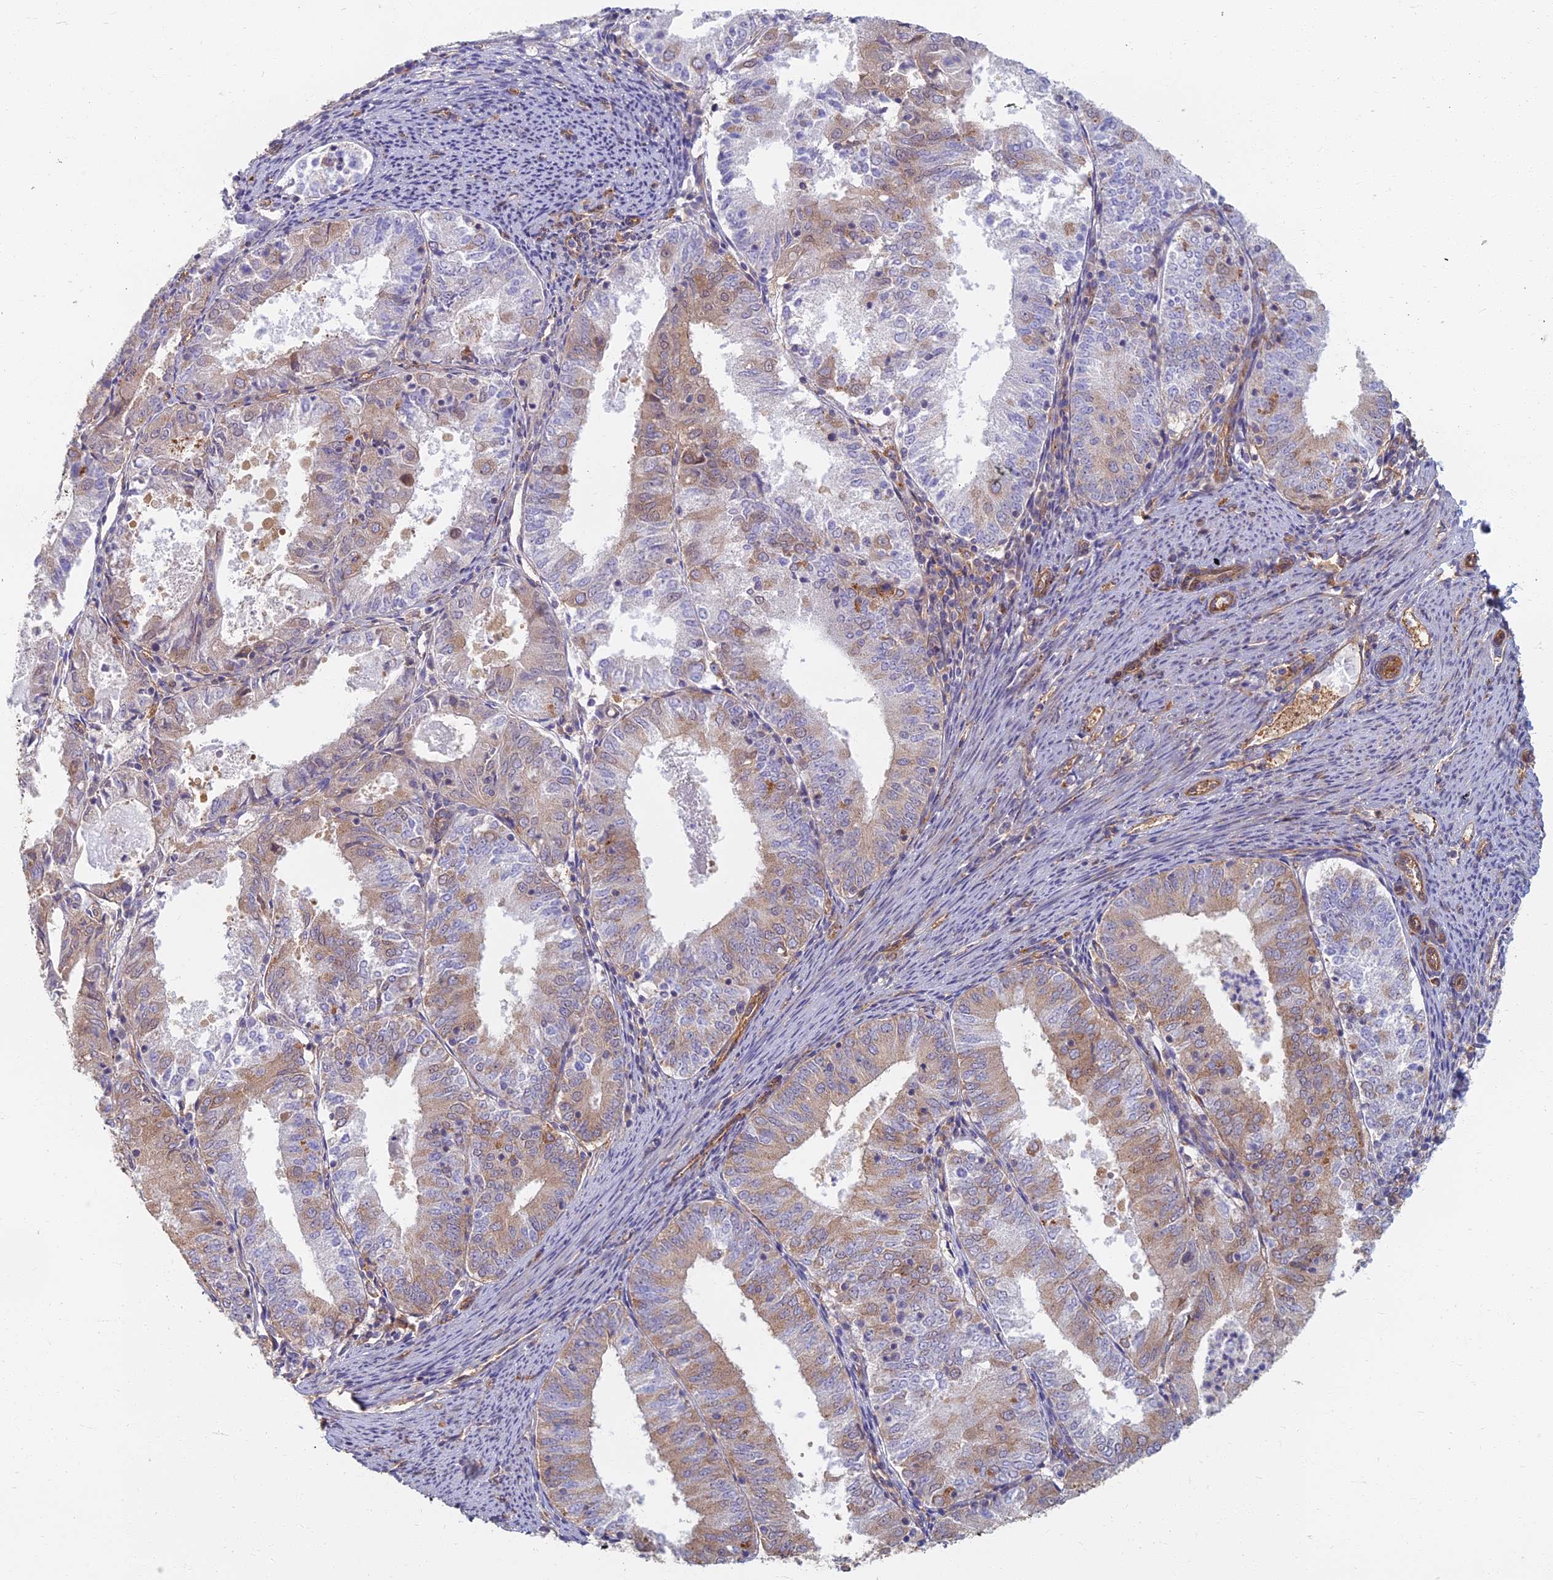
{"staining": {"intensity": "moderate", "quantity": "<25%", "location": "cytoplasmic/membranous"}, "tissue": "endometrial cancer", "cell_type": "Tumor cells", "image_type": "cancer", "snomed": [{"axis": "morphology", "description": "Adenocarcinoma, NOS"}, {"axis": "topography", "description": "Endometrium"}], "caption": "This is a histology image of immunohistochemistry staining of endometrial cancer, which shows moderate expression in the cytoplasmic/membranous of tumor cells.", "gene": "RBSN", "patient": {"sex": "female", "age": 57}}